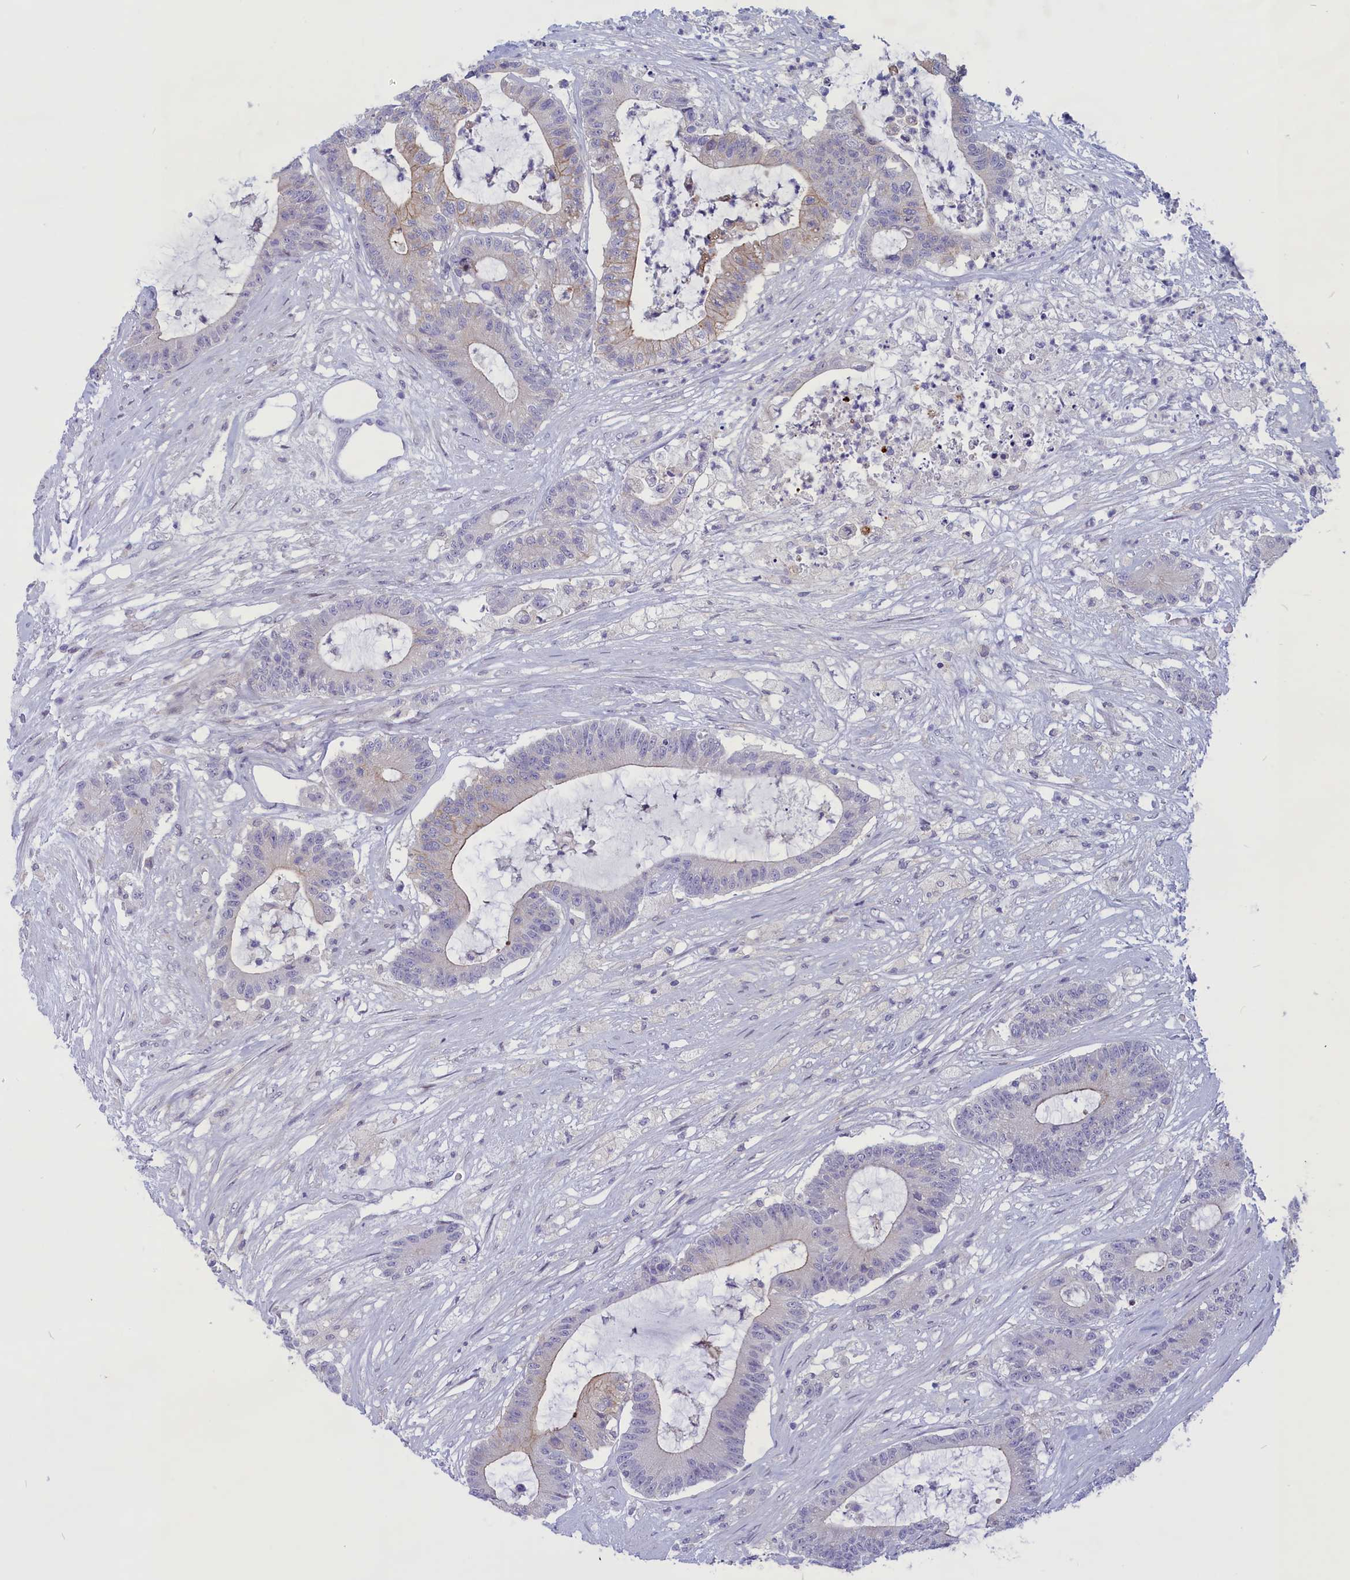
{"staining": {"intensity": "moderate", "quantity": "<25%", "location": "cytoplasmic/membranous"}, "tissue": "colorectal cancer", "cell_type": "Tumor cells", "image_type": "cancer", "snomed": [{"axis": "morphology", "description": "Adenocarcinoma, NOS"}, {"axis": "topography", "description": "Colon"}], "caption": "High-power microscopy captured an immunohistochemistry (IHC) micrograph of adenocarcinoma (colorectal), revealing moderate cytoplasmic/membranous staining in about <25% of tumor cells. The staining was performed using DAB to visualize the protein expression in brown, while the nuclei were stained in blue with hematoxylin (Magnification: 20x).", "gene": "CORO2A", "patient": {"sex": "female", "age": 84}}